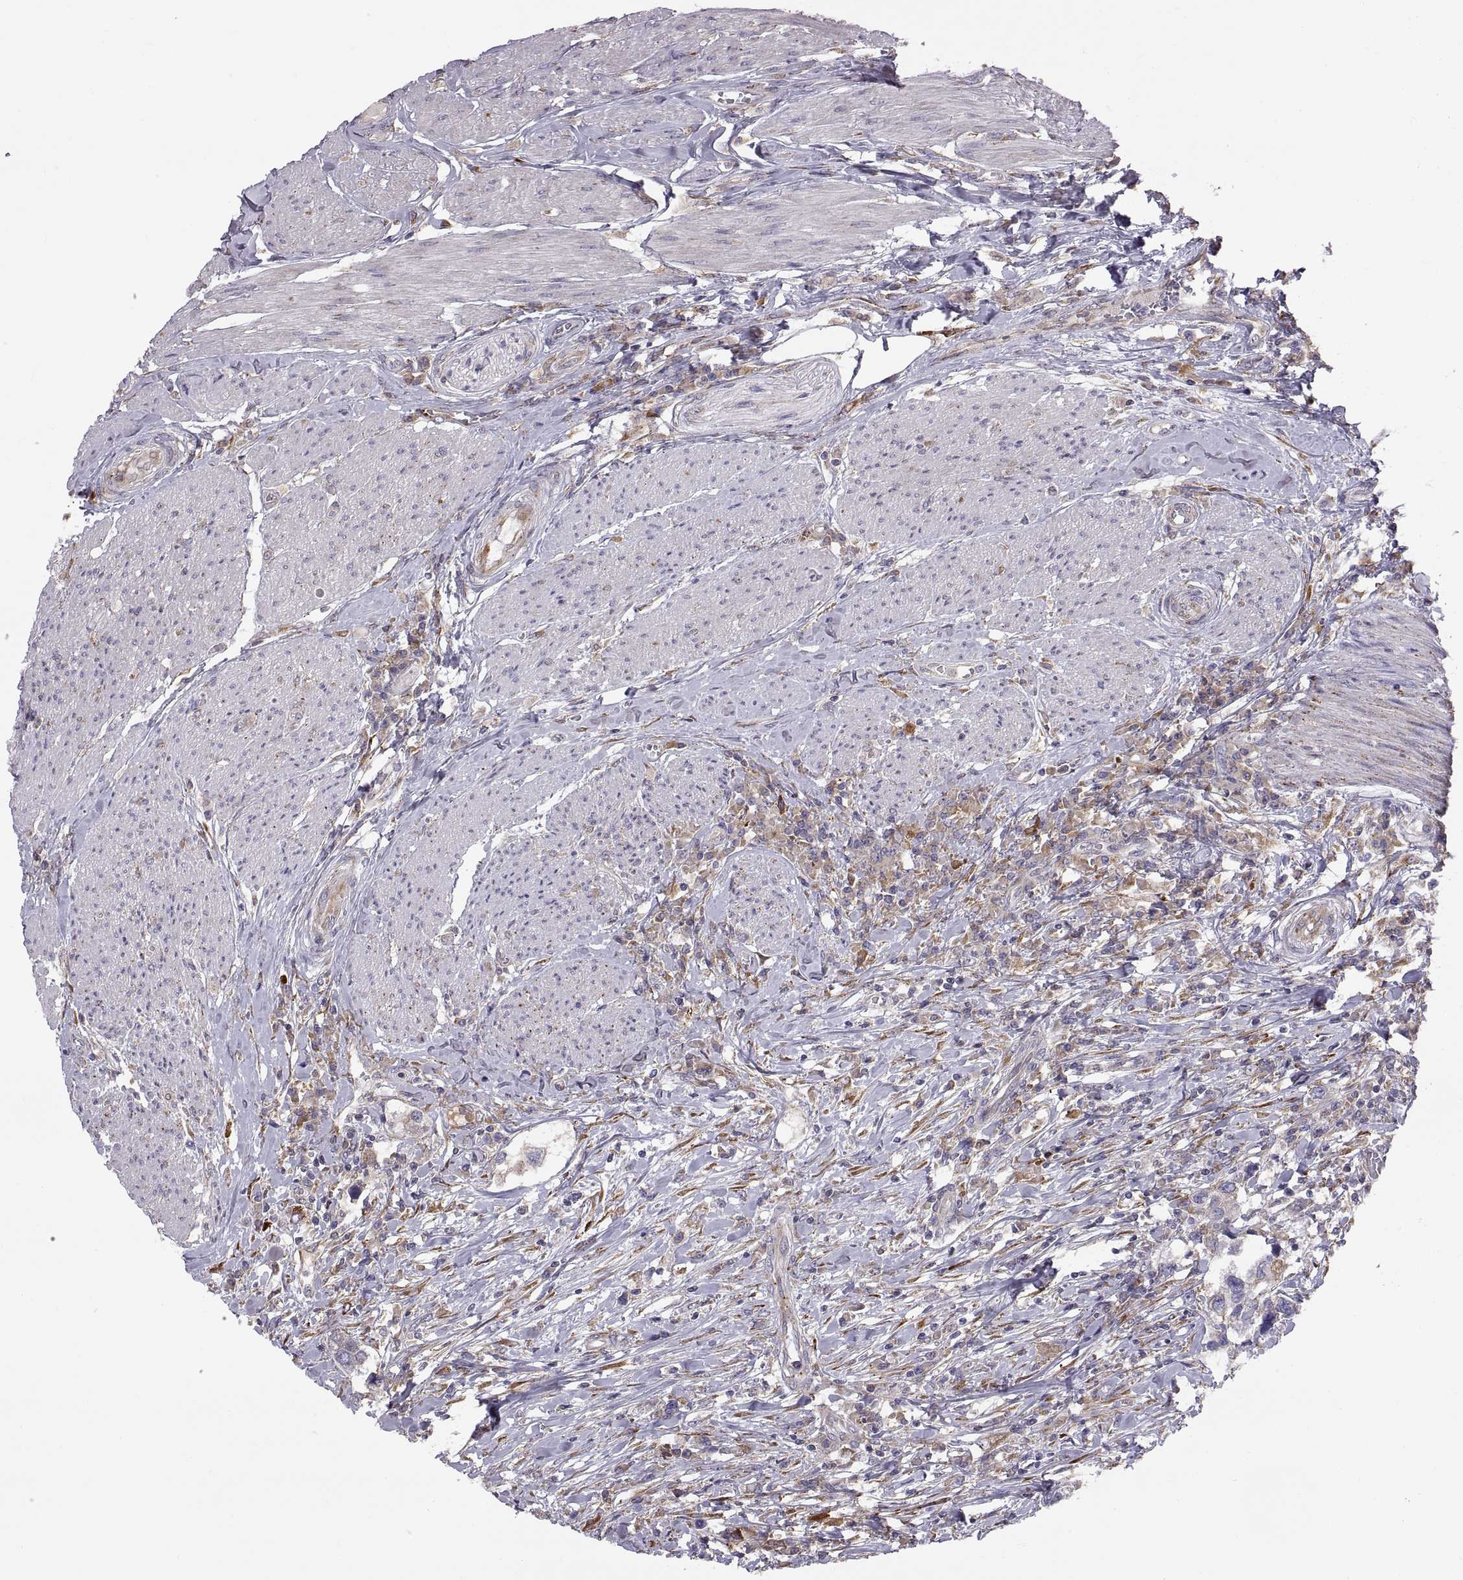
{"staining": {"intensity": "moderate", "quantity": ">75%", "location": "cytoplasmic/membranous"}, "tissue": "urothelial cancer", "cell_type": "Tumor cells", "image_type": "cancer", "snomed": [{"axis": "morphology", "description": "Urothelial carcinoma, NOS"}, {"axis": "morphology", "description": "Urothelial carcinoma, High grade"}, {"axis": "topography", "description": "Urinary bladder"}], "caption": "Immunohistochemistry (IHC) micrograph of transitional cell carcinoma stained for a protein (brown), which demonstrates medium levels of moderate cytoplasmic/membranous staining in approximately >75% of tumor cells.", "gene": "PLEKHB2", "patient": {"sex": "male", "age": 63}}